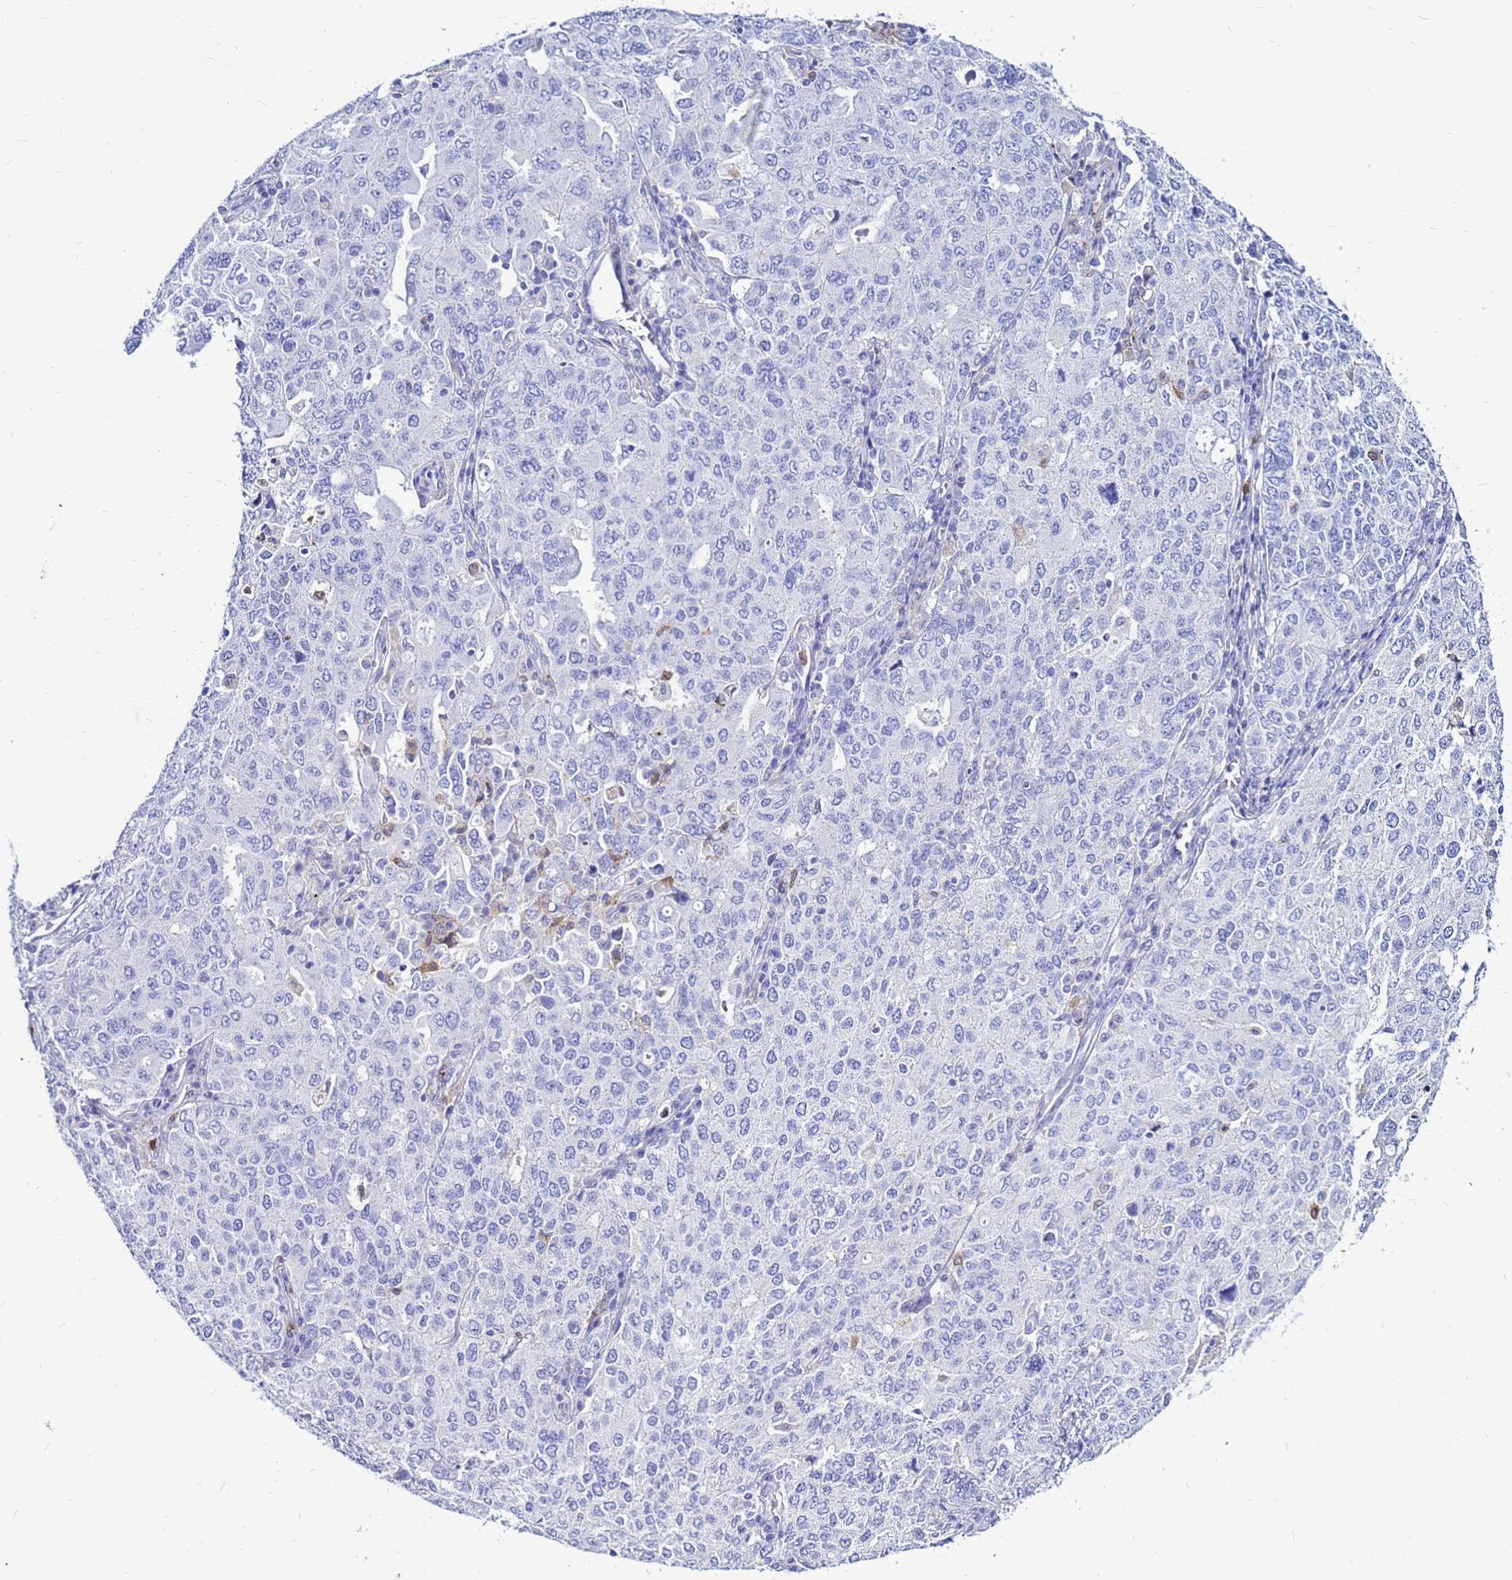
{"staining": {"intensity": "negative", "quantity": "none", "location": "none"}, "tissue": "ovarian cancer", "cell_type": "Tumor cells", "image_type": "cancer", "snomed": [{"axis": "morphology", "description": "Carcinoma, endometroid"}, {"axis": "topography", "description": "Ovary"}], "caption": "An IHC image of ovarian cancer is shown. There is no staining in tumor cells of ovarian cancer. (DAB (3,3'-diaminobenzidine) immunohistochemistry (IHC) visualized using brightfield microscopy, high magnification).", "gene": "CSTA", "patient": {"sex": "female", "age": 62}}